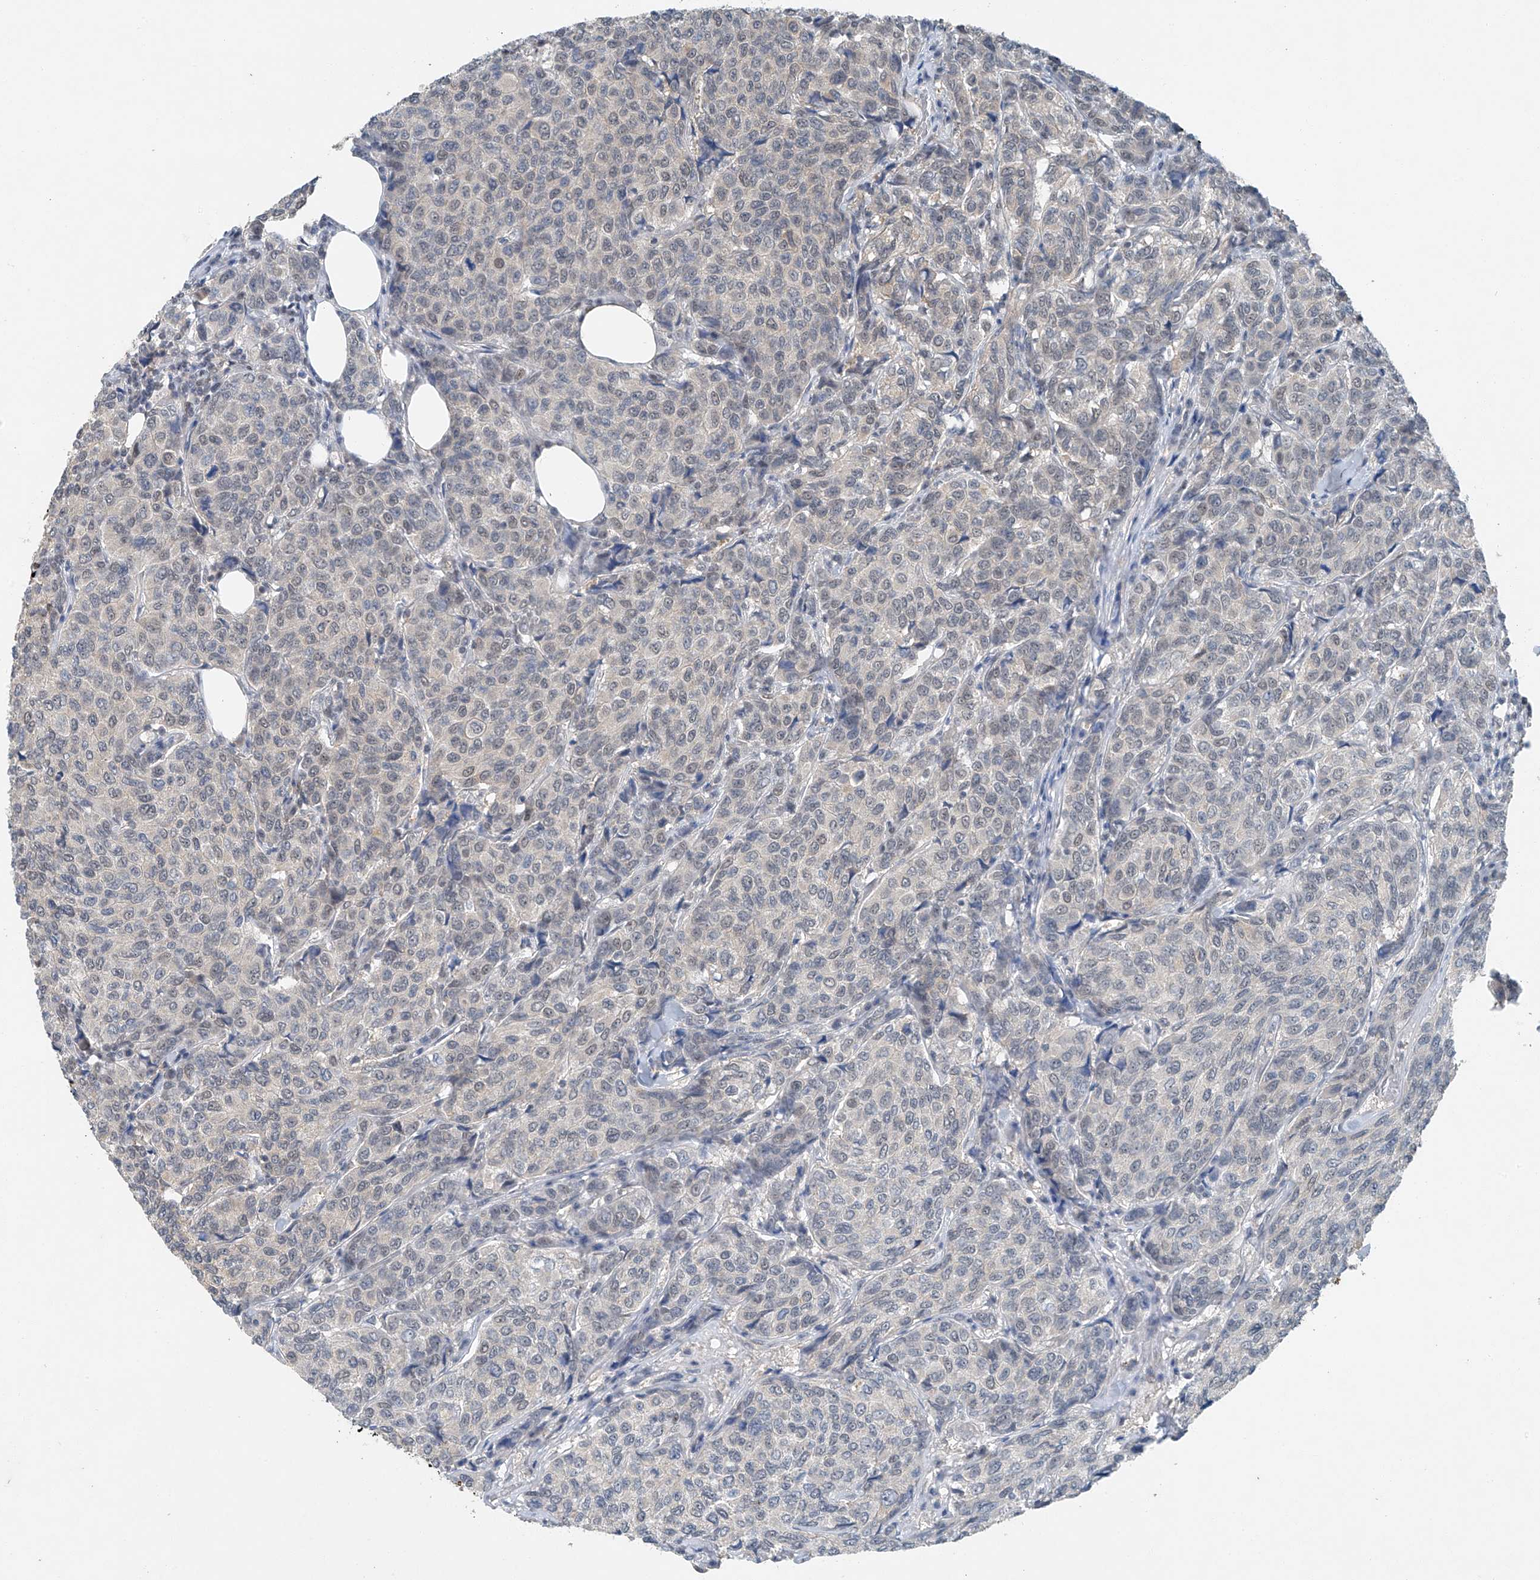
{"staining": {"intensity": "negative", "quantity": "none", "location": "none"}, "tissue": "breast cancer", "cell_type": "Tumor cells", "image_type": "cancer", "snomed": [{"axis": "morphology", "description": "Duct carcinoma"}, {"axis": "topography", "description": "Breast"}], "caption": "A histopathology image of breast cancer (infiltrating ductal carcinoma) stained for a protein demonstrates no brown staining in tumor cells.", "gene": "TAF8", "patient": {"sex": "female", "age": 55}}